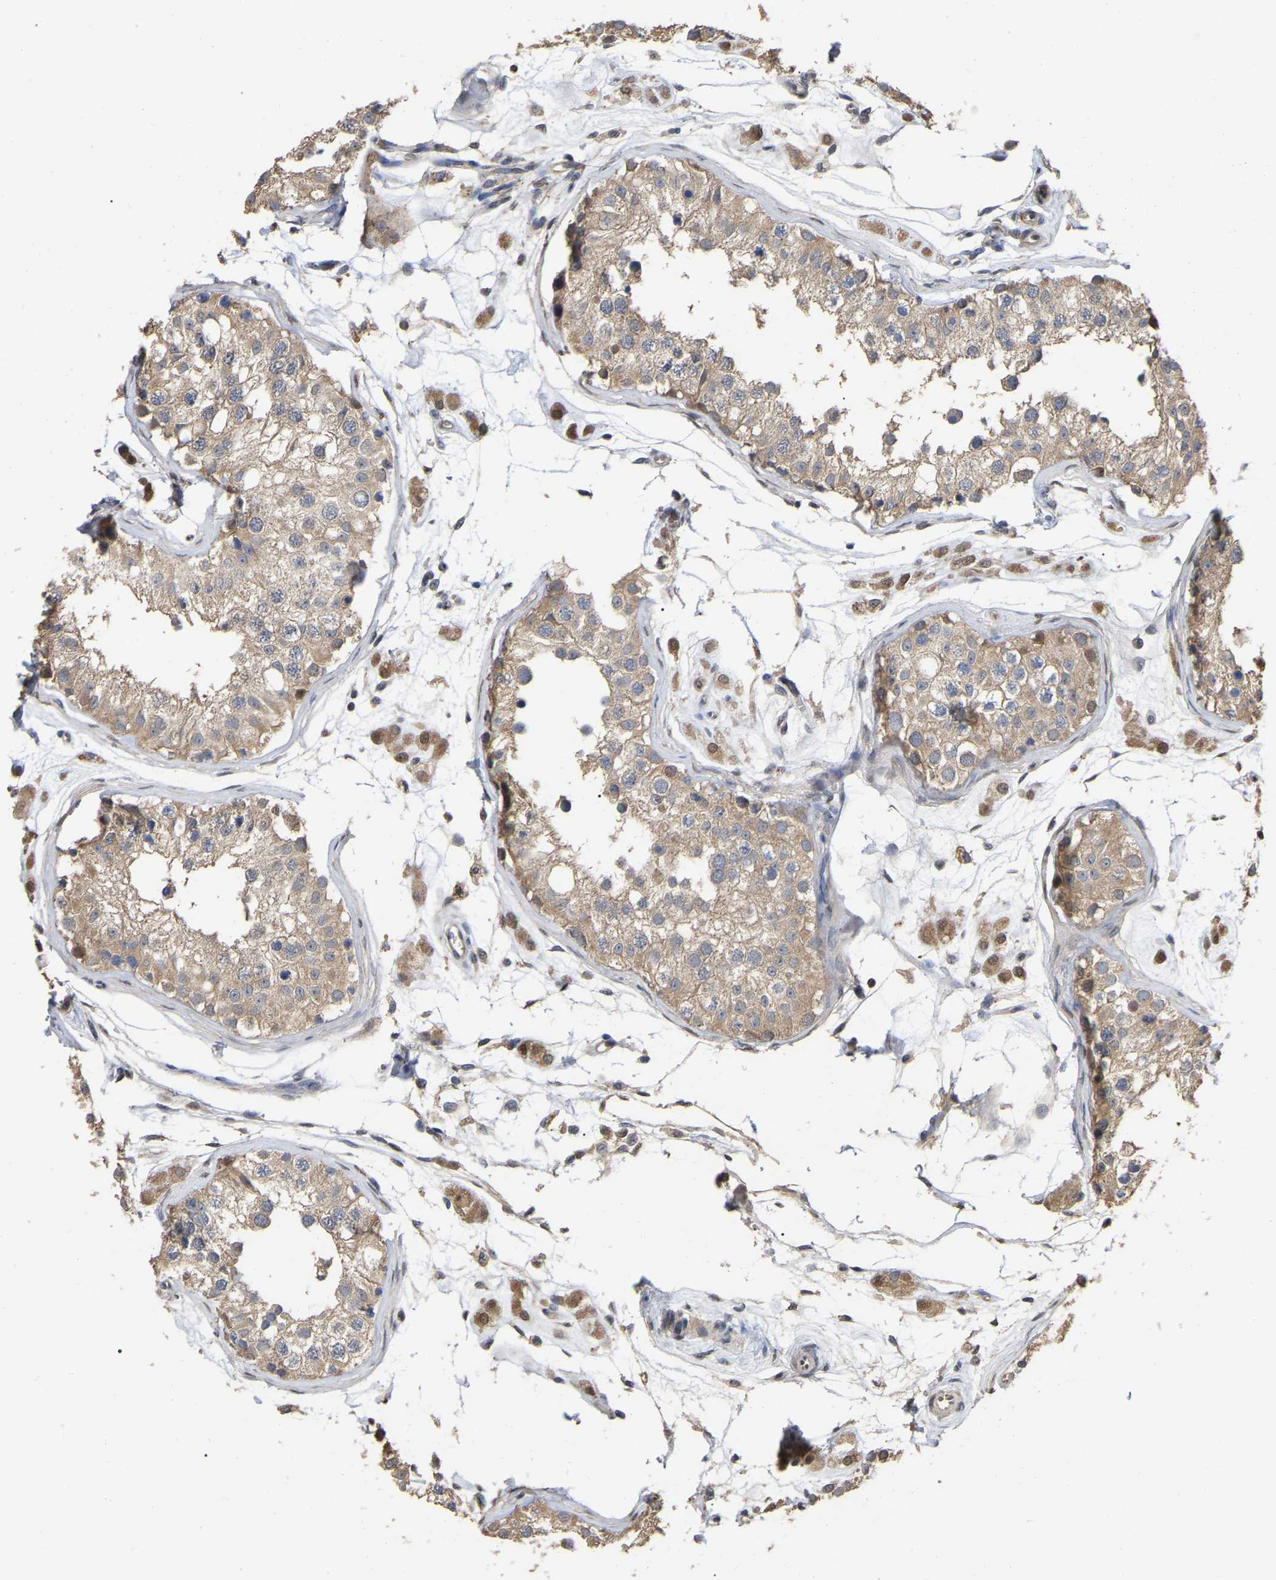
{"staining": {"intensity": "moderate", "quantity": "<25%", "location": "cytoplasmic/membranous"}, "tissue": "testis", "cell_type": "Cells in seminiferous ducts", "image_type": "normal", "snomed": [{"axis": "morphology", "description": "Normal tissue, NOS"}, {"axis": "morphology", "description": "Adenocarcinoma, metastatic, NOS"}, {"axis": "topography", "description": "Testis"}], "caption": "Immunohistochemical staining of unremarkable testis shows <25% levels of moderate cytoplasmic/membranous protein staining in approximately <25% of cells in seminiferous ducts.", "gene": "FAM219A", "patient": {"sex": "male", "age": 26}}